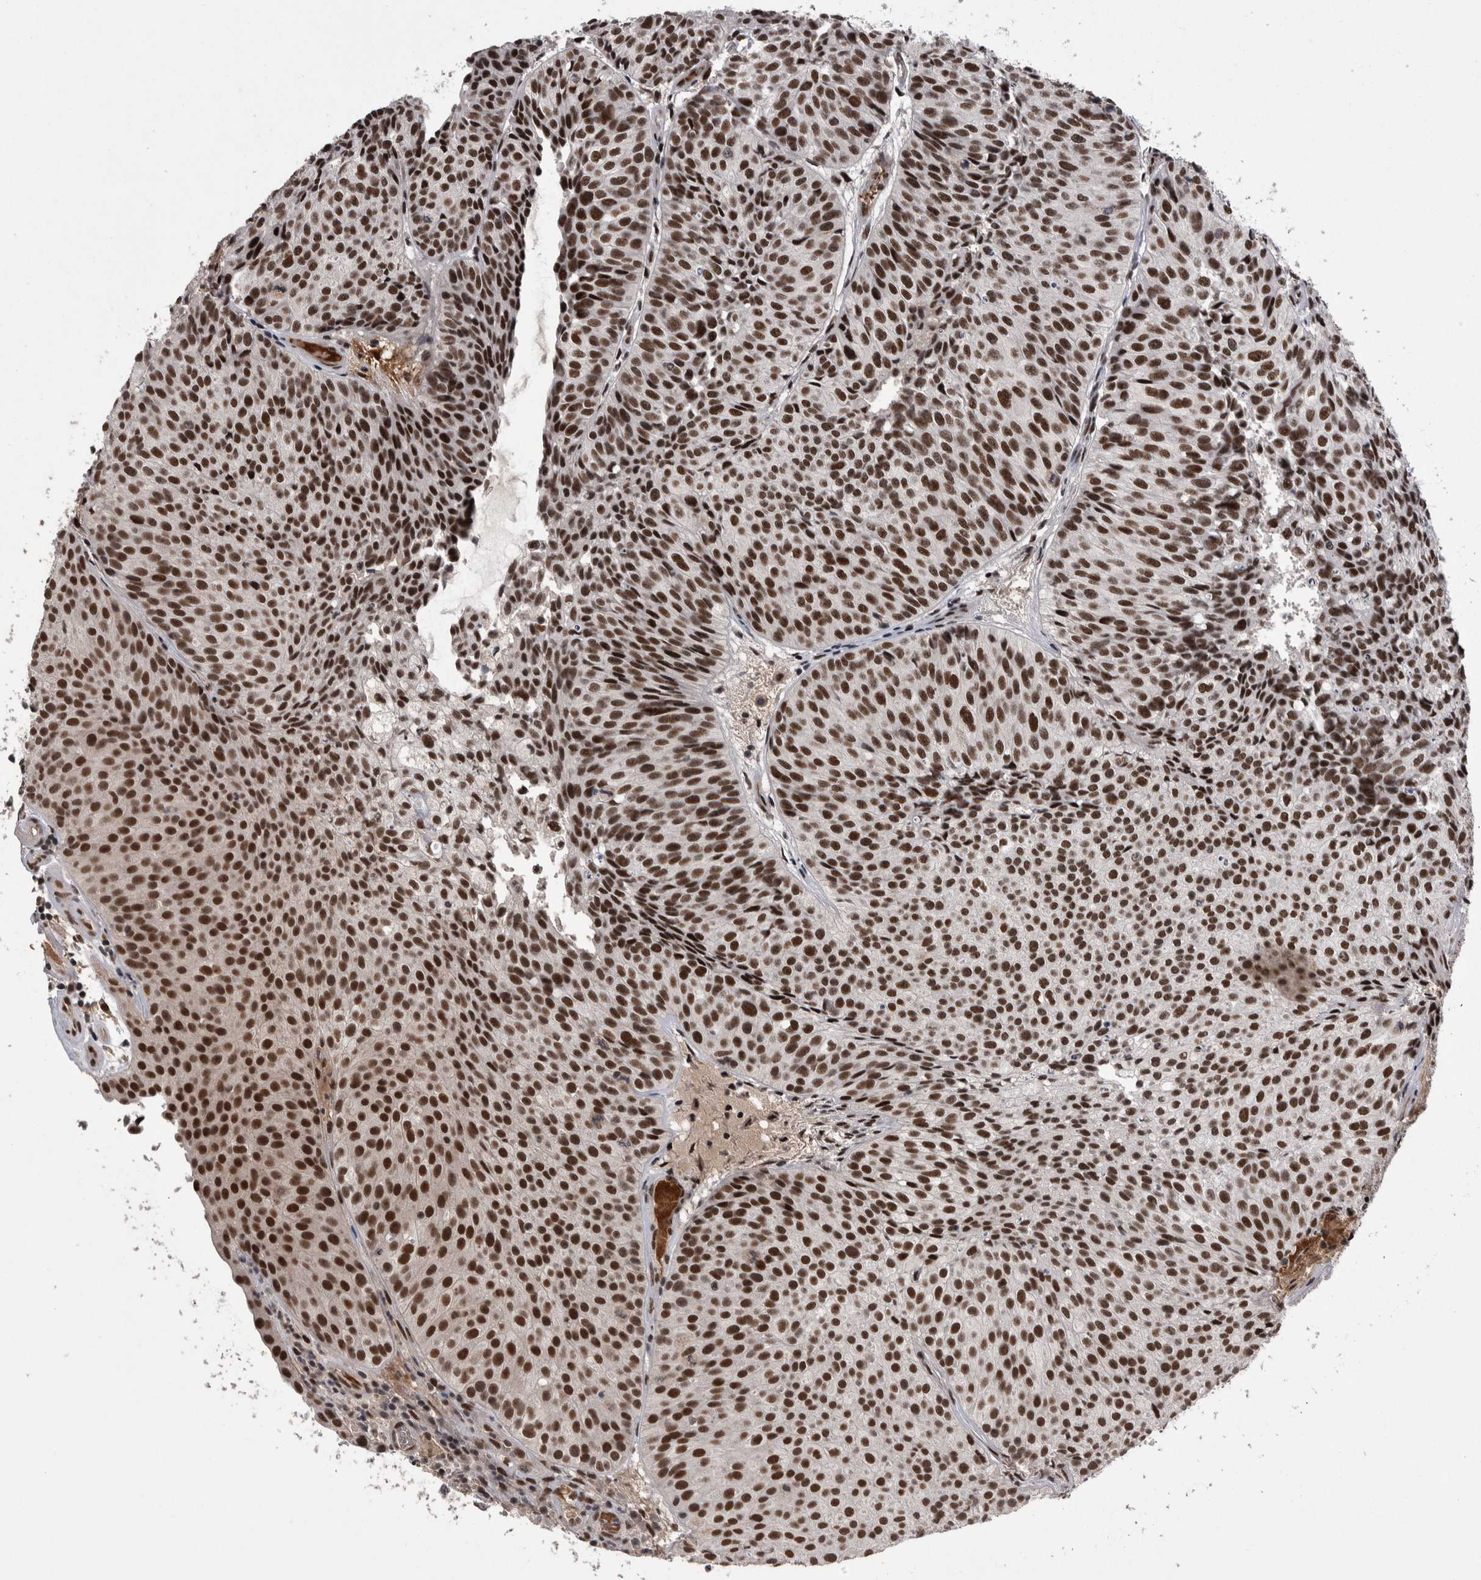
{"staining": {"intensity": "strong", "quantity": ">75%", "location": "nuclear"}, "tissue": "urothelial cancer", "cell_type": "Tumor cells", "image_type": "cancer", "snomed": [{"axis": "morphology", "description": "Urothelial carcinoma, Low grade"}, {"axis": "topography", "description": "Urinary bladder"}], "caption": "A photomicrograph of urothelial cancer stained for a protein shows strong nuclear brown staining in tumor cells.", "gene": "DMTF1", "patient": {"sex": "male", "age": 86}}